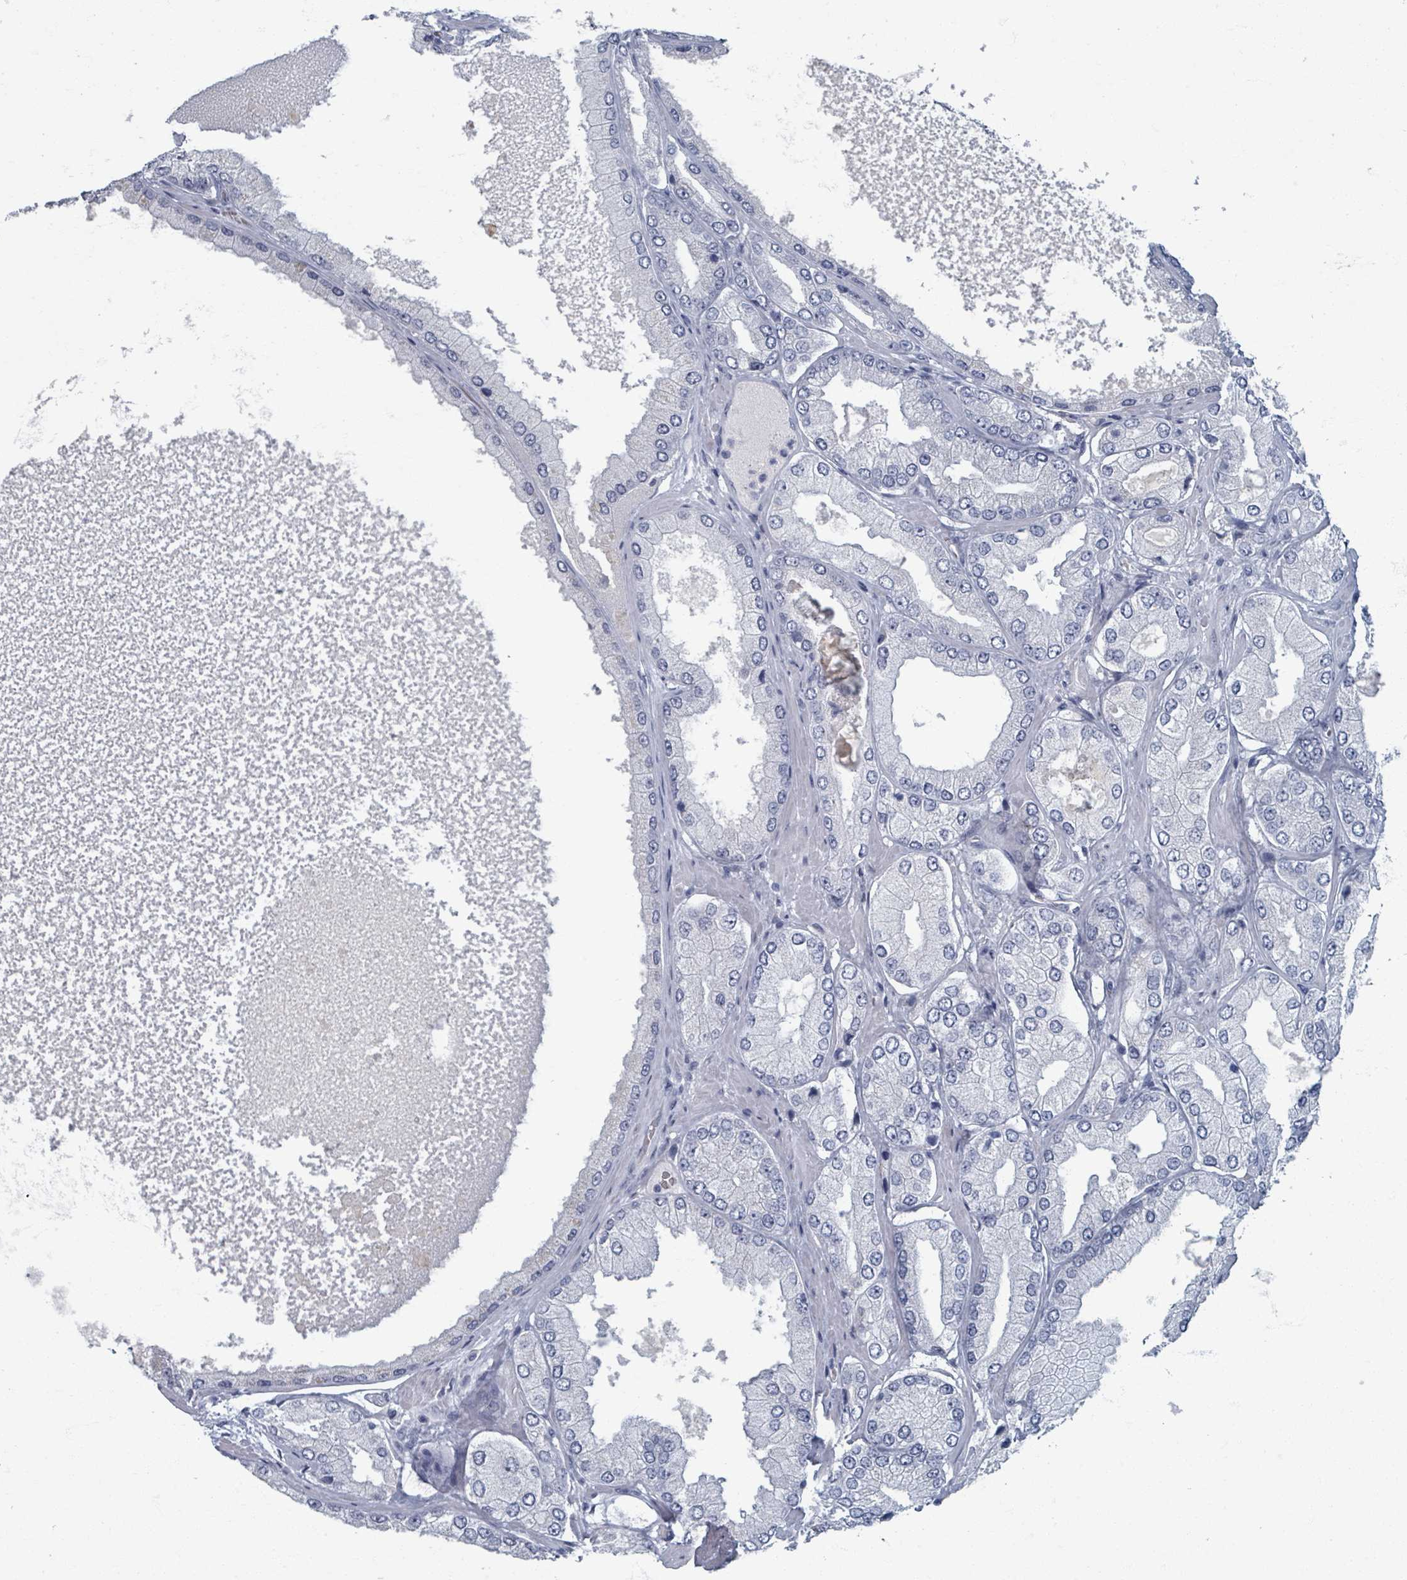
{"staining": {"intensity": "negative", "quantity": "none", "location": "none"}, "tissue": "prostate cancer", "cell_type": "Tumor cells", "image_type": "cancer", "snomed": [{"axis": "morphology", "description": "Adenocarcinoma, Low grade"}, {"axis": "topography", "description": "Prostate"}], "caption": "IHC histopathology image of neoplastic tissue: prostate cancer stained with DAB (3,3'-diaminobenzidine) demonstrates no significant protein staining in tumor cells. Brightfield microscopy of IHC stained with DAB (3,3'-diaminobenzidine) (brown) and hematoxylin (blue), captured at high magnification.", "gene": "WNT11", "patient": {"sex": "male", "age": 42}}